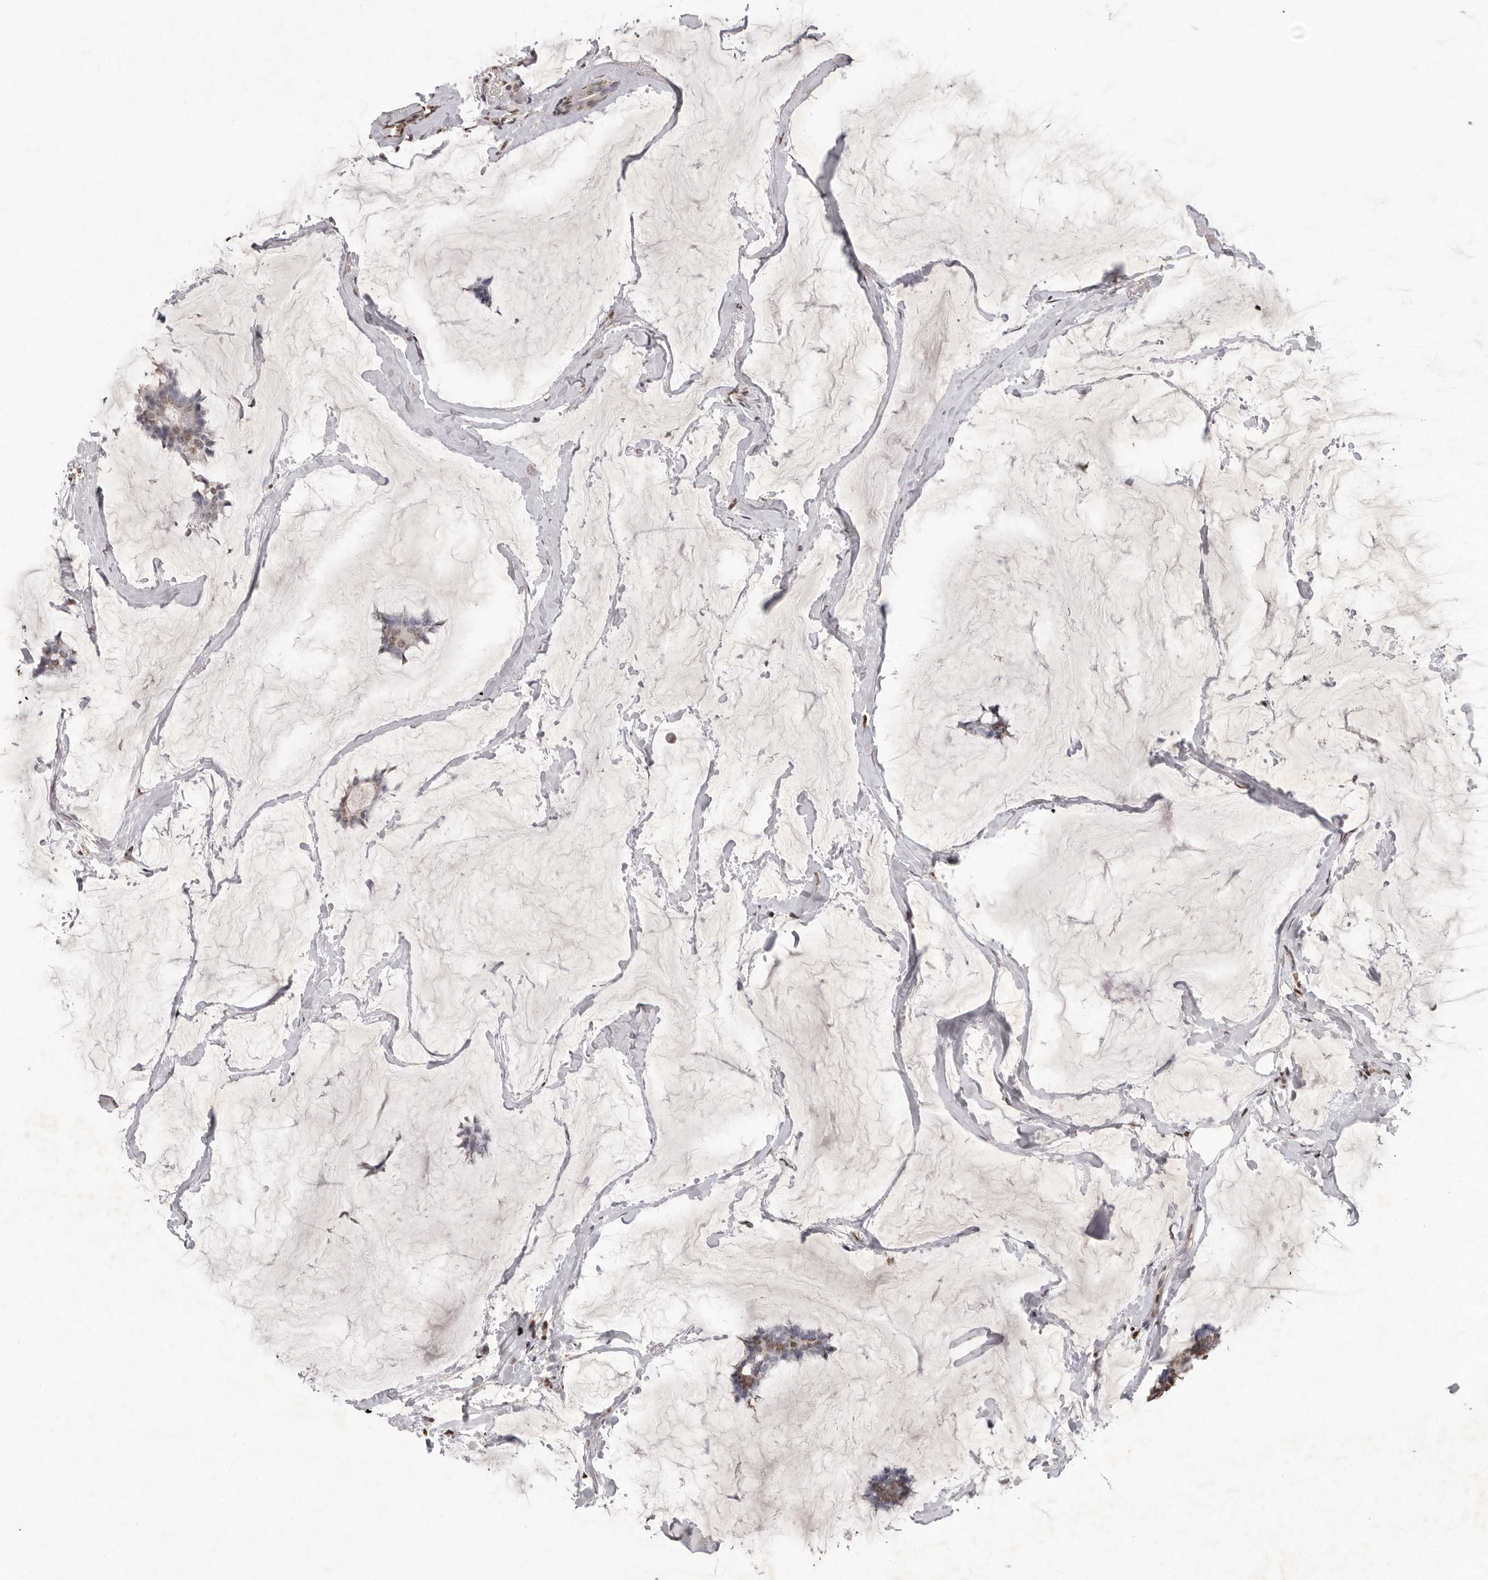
{"staining": {"intensity": "weak", "quantity": "25%-75%", "location": "nuclear"}, "tissue": "breast cancer", "cell_type": "Tumor cells", "image_type": "cancer", "snomed": [{"axis": "morphology", "description": "Duct carcinoma"}, {"axis": "topography", "description": "Breast"}], "caption": "This image exhibits IHC staining of human breast cancer, with low weak nuclear positivity in approximately 25%-75% of tumor cells.", "gene": "WDR45", "patient": {"sex": "female", "age": 93}}